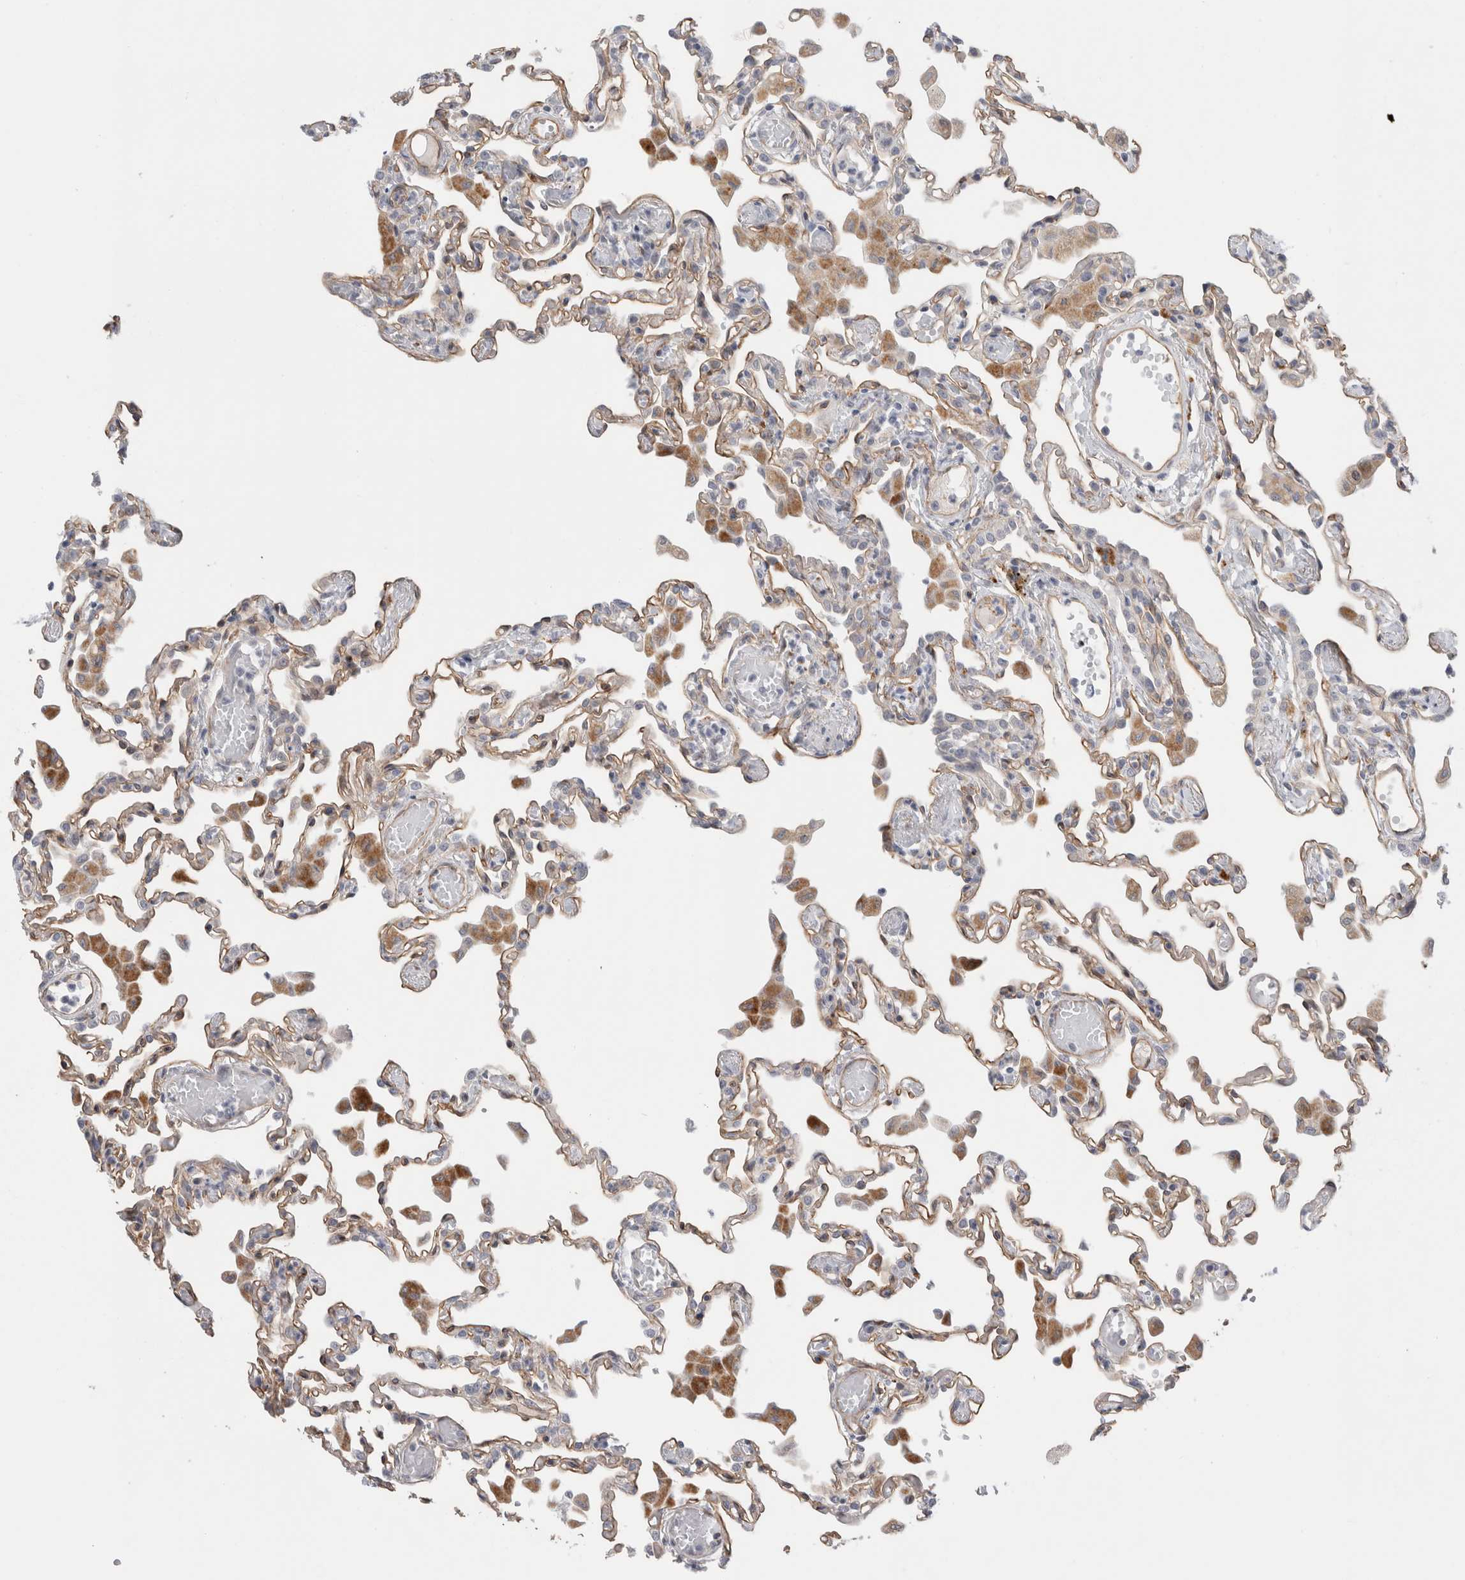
{"staining": {"intensity": "moderate", "quantity": "25%-75%", "location": "cytoplasmic/membranous"}, "tissue": "lung", "cell_type": "Alveolar cells", "image_type": "normal", "snomed": [{"axis": "morphology", "description": "Normal tissue, NOS"}, {"axis": "topography", "description": "Bronchus"}, {"axis": "topography", "description": "Lung"}], "caption": "The micrograph shows immunohistochemical staining of benign lung. There is moderate cytoplasmic/membranous expression is present in about 25%-75% of alveolar cells. (DAB (3,3'-diaminobenzidine) IHC, brown staining for protein, blue staining for nuclei).", "gene": "ANKMY1", "patient": {"sex": "female", "age": 49}}